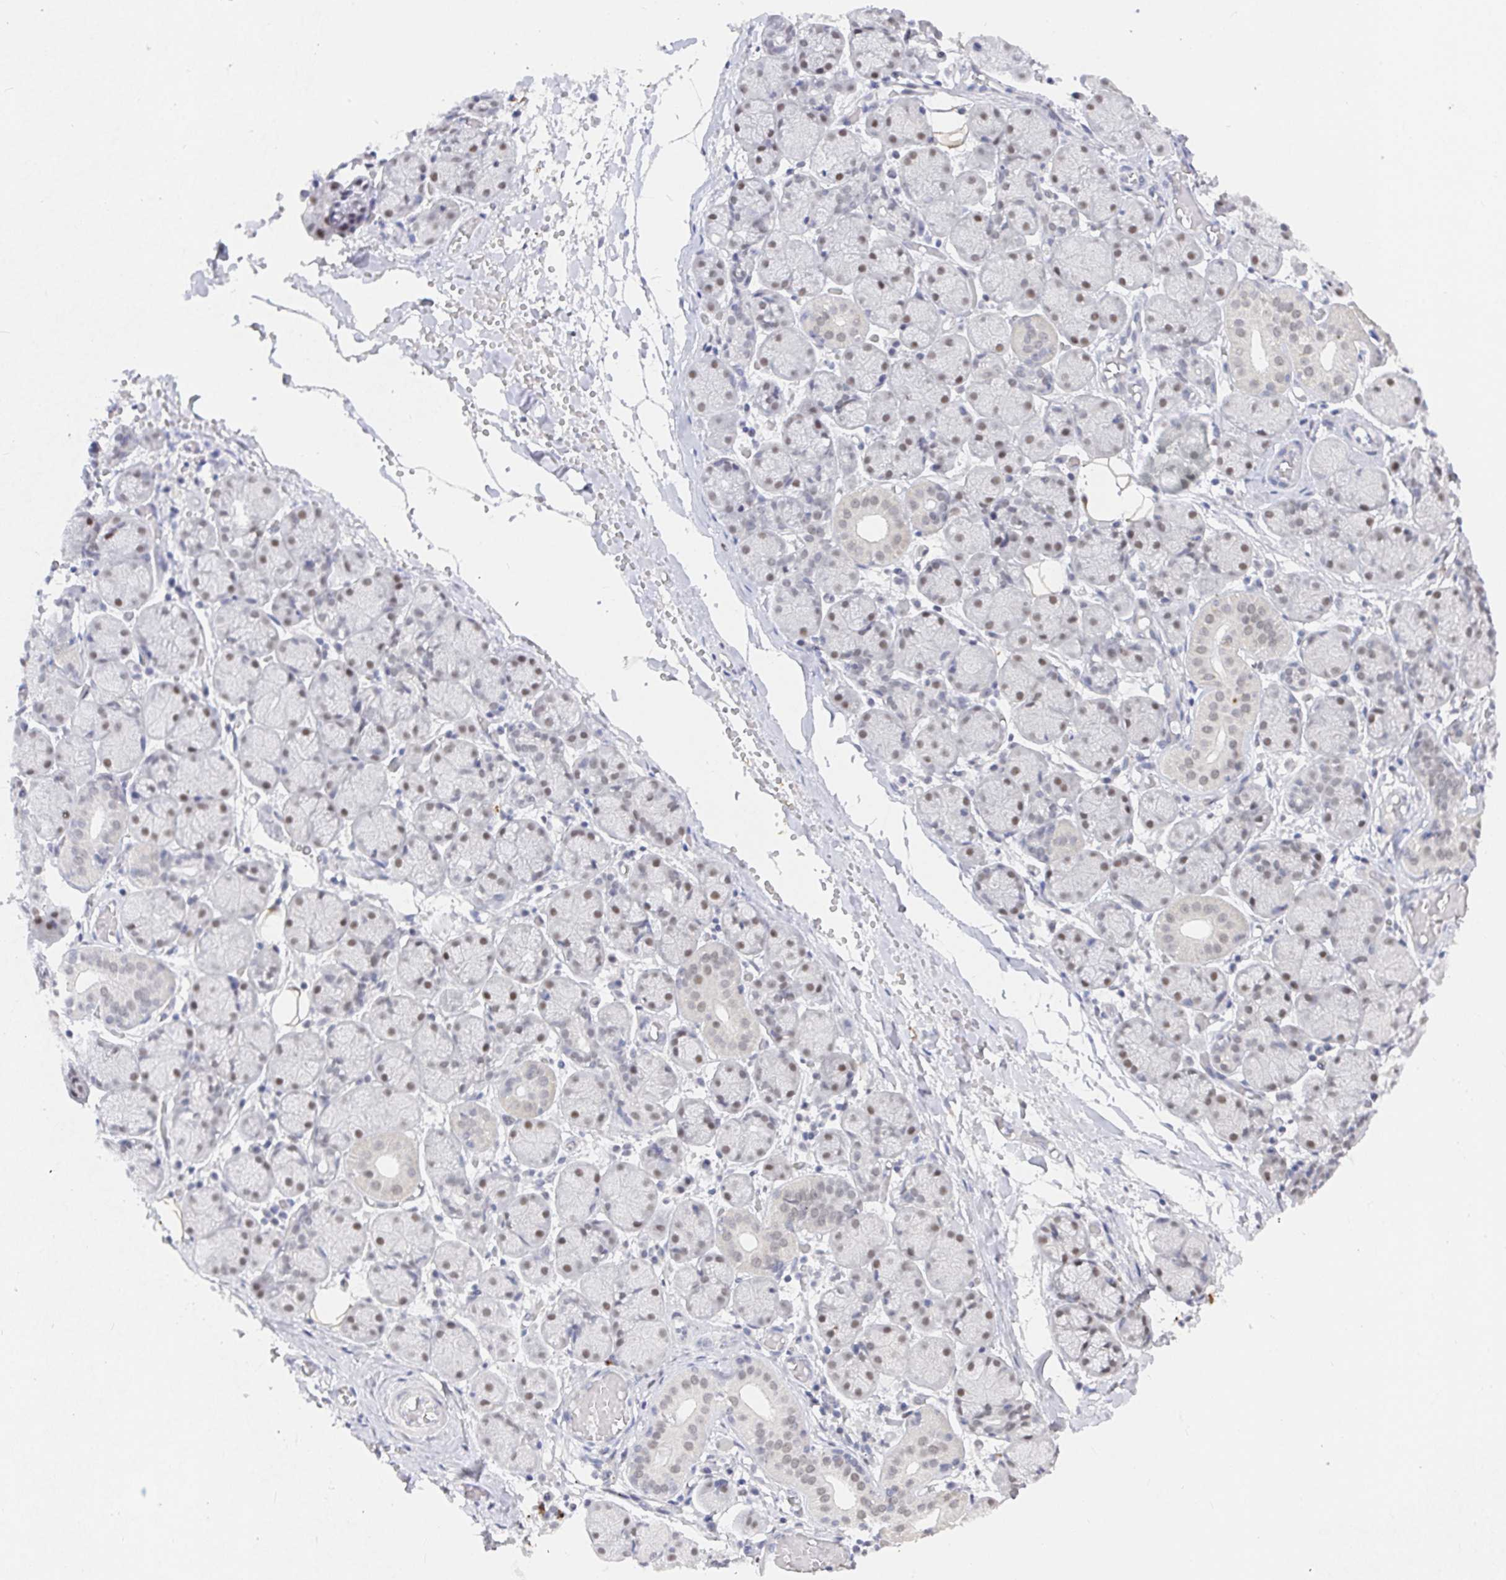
{"staining": {"intensity": "weak", "quantity": "<25%", "location": "nuclear"}, "tissue": "salivary gland", "cell_type": "Glandular cells", "image_type": "normal", "snomed": [{"axis": "morphology", "description": "Normal tissue, NOS"}, {"axis": "topography", "description": "Salivary gland"}], "caption": "Glandular cells are negative for brown protein staining in unremarkable salivary gland. The staining was performed using DAB to visualize the protein expression in brown, while the nuclei were stained in blue with hematoxylin (Magnification: 20x).", "gene": "RCOR1", "patient": {"sex": "female", "age": 24}}